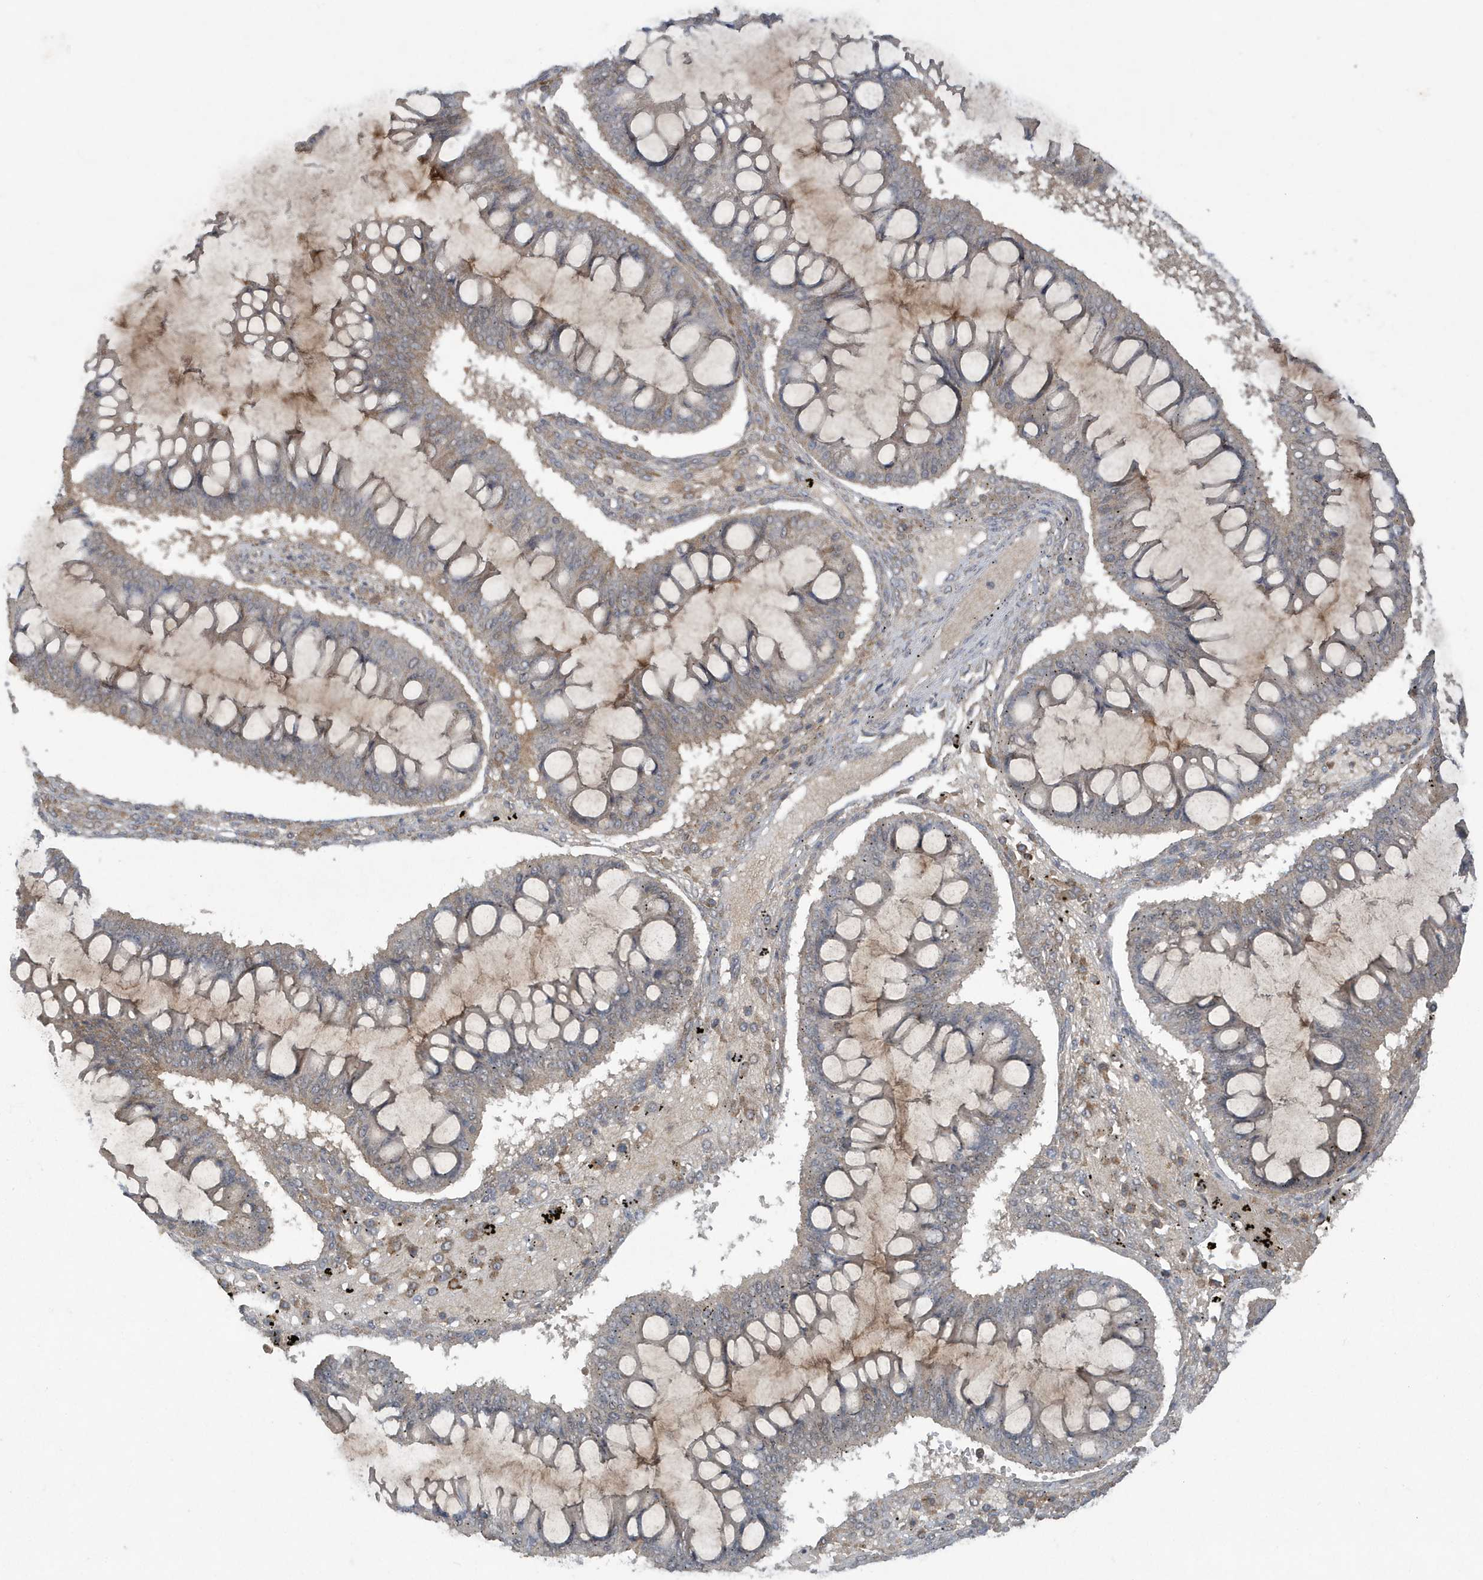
{"staining": {"intensity": "weak", "quantity": "<25%", "location": "cytoplasmic/membranous"}, "tissue": "ovarian cancer", "cell_type": "Tumor cells", "image_type": "cancer", "snomed": [{"axis": "morphology", "description": "Cystadenocarcinoma, mucinous, NOS"}, {"axis": "topography", "description": "Ovary"}], "caption": "A micrograph of ovarian cancer stained for a protein reveals no brown staining in tumor cells. (DAB (3,3'-diaminobenzidine) immunohistochemistry with hematoxylin counter stain).", "gene": "C1RL", "patient": {"sex": "female", "age": 73}}